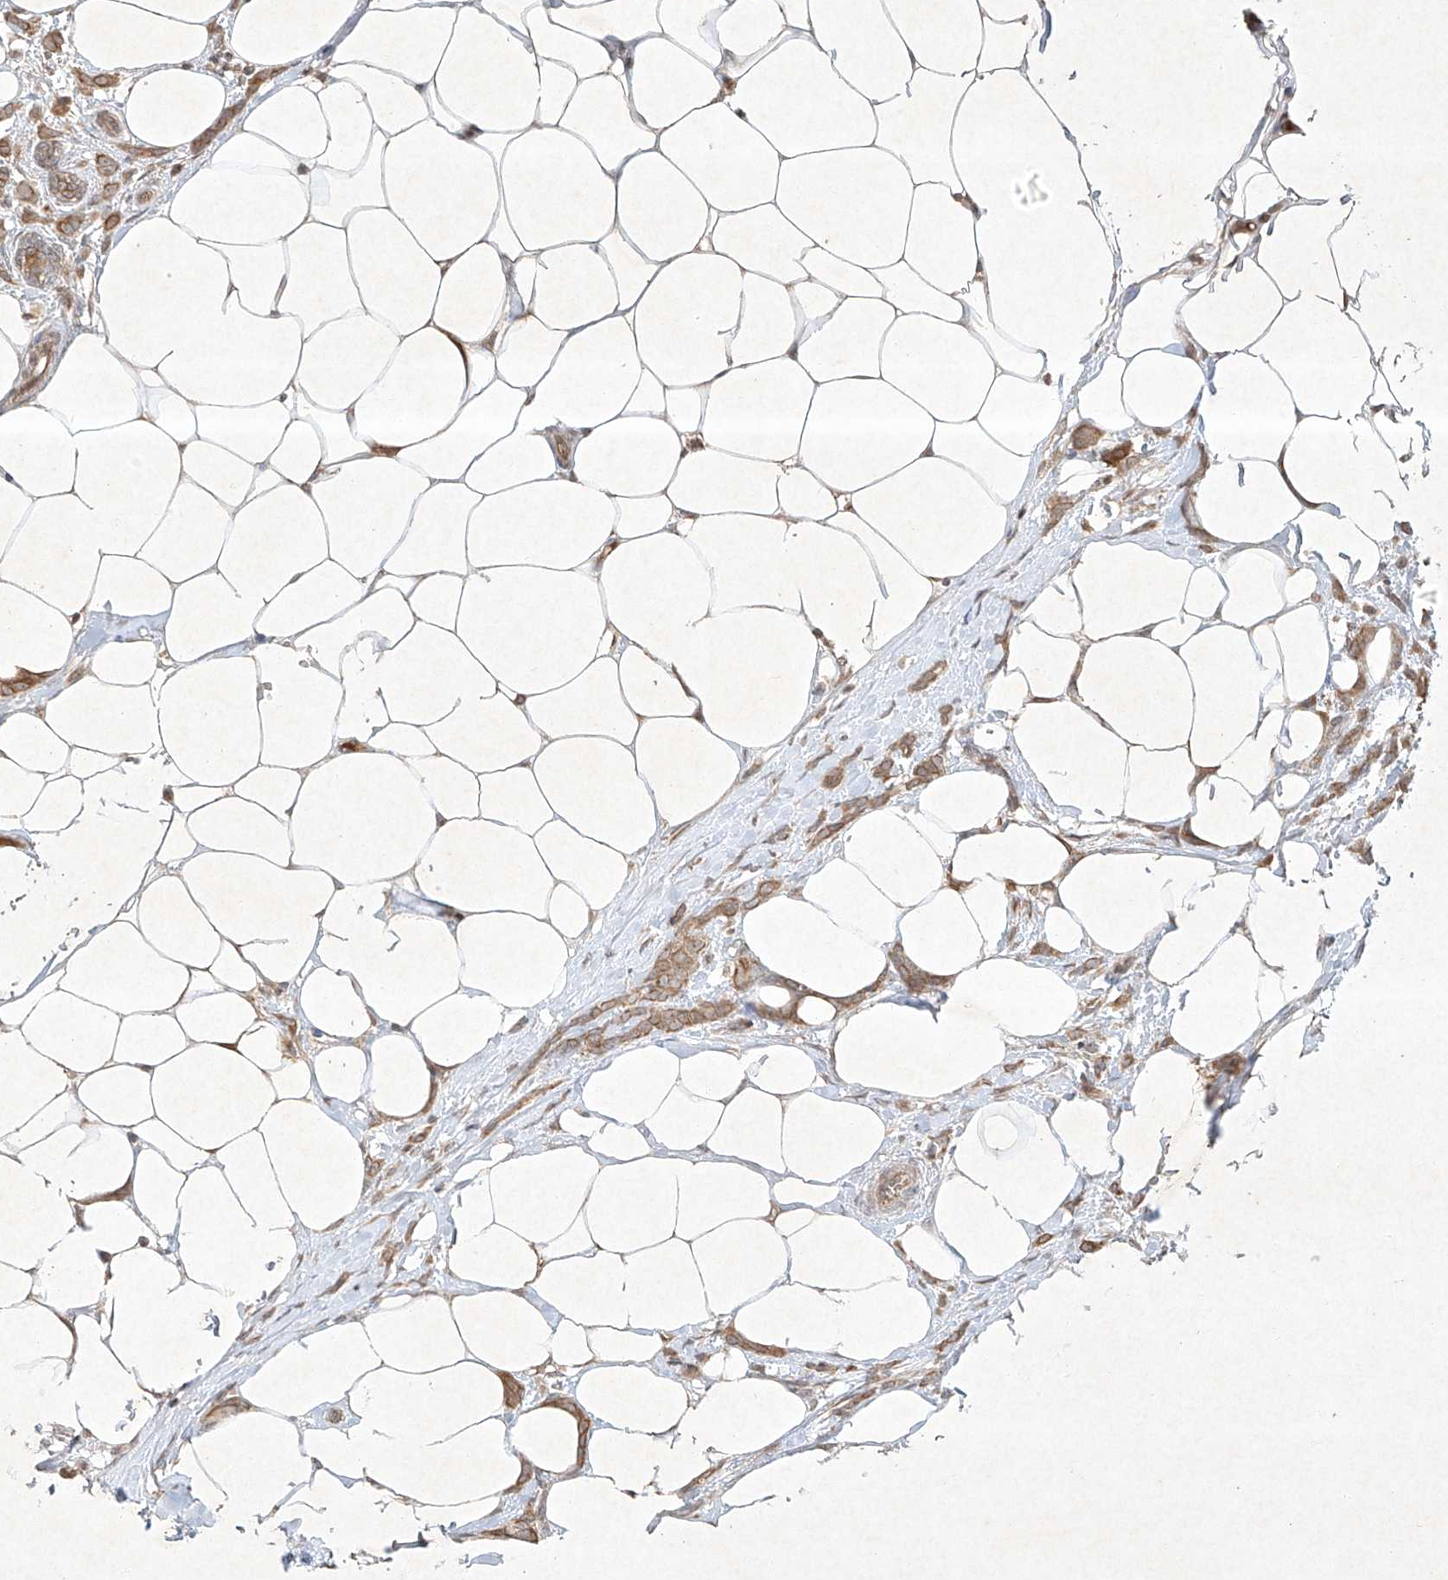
{"staining": {"intensity": "moderate", "quantity": ">75%", "location": "cytoplasmic/membranous"}, "tissue": "breast cancer", "cell_type": "Tumor cells", "image_type": "cancer", "snomed": [{"axis": "morphology", "description": "Lobular carcinoma, in situ"}, {"axis": "morphology", "description": "Lobular carcinoma"}, {"axis": "topography", "description": "Breast"}], "caption": "High-magnification brightfield microscopy of breast cancer (lobular carcinoma) stained with DAB (3,3'-diaminobenzidine) (brown) and counterstained with hematoxylin (blue). tumor cells exhibit moderate cytoplasmic/membranous staining is appreciated in about>75% of cells.", "gene": "BTRC", "patient": {"sex": "female", "age": 41}}